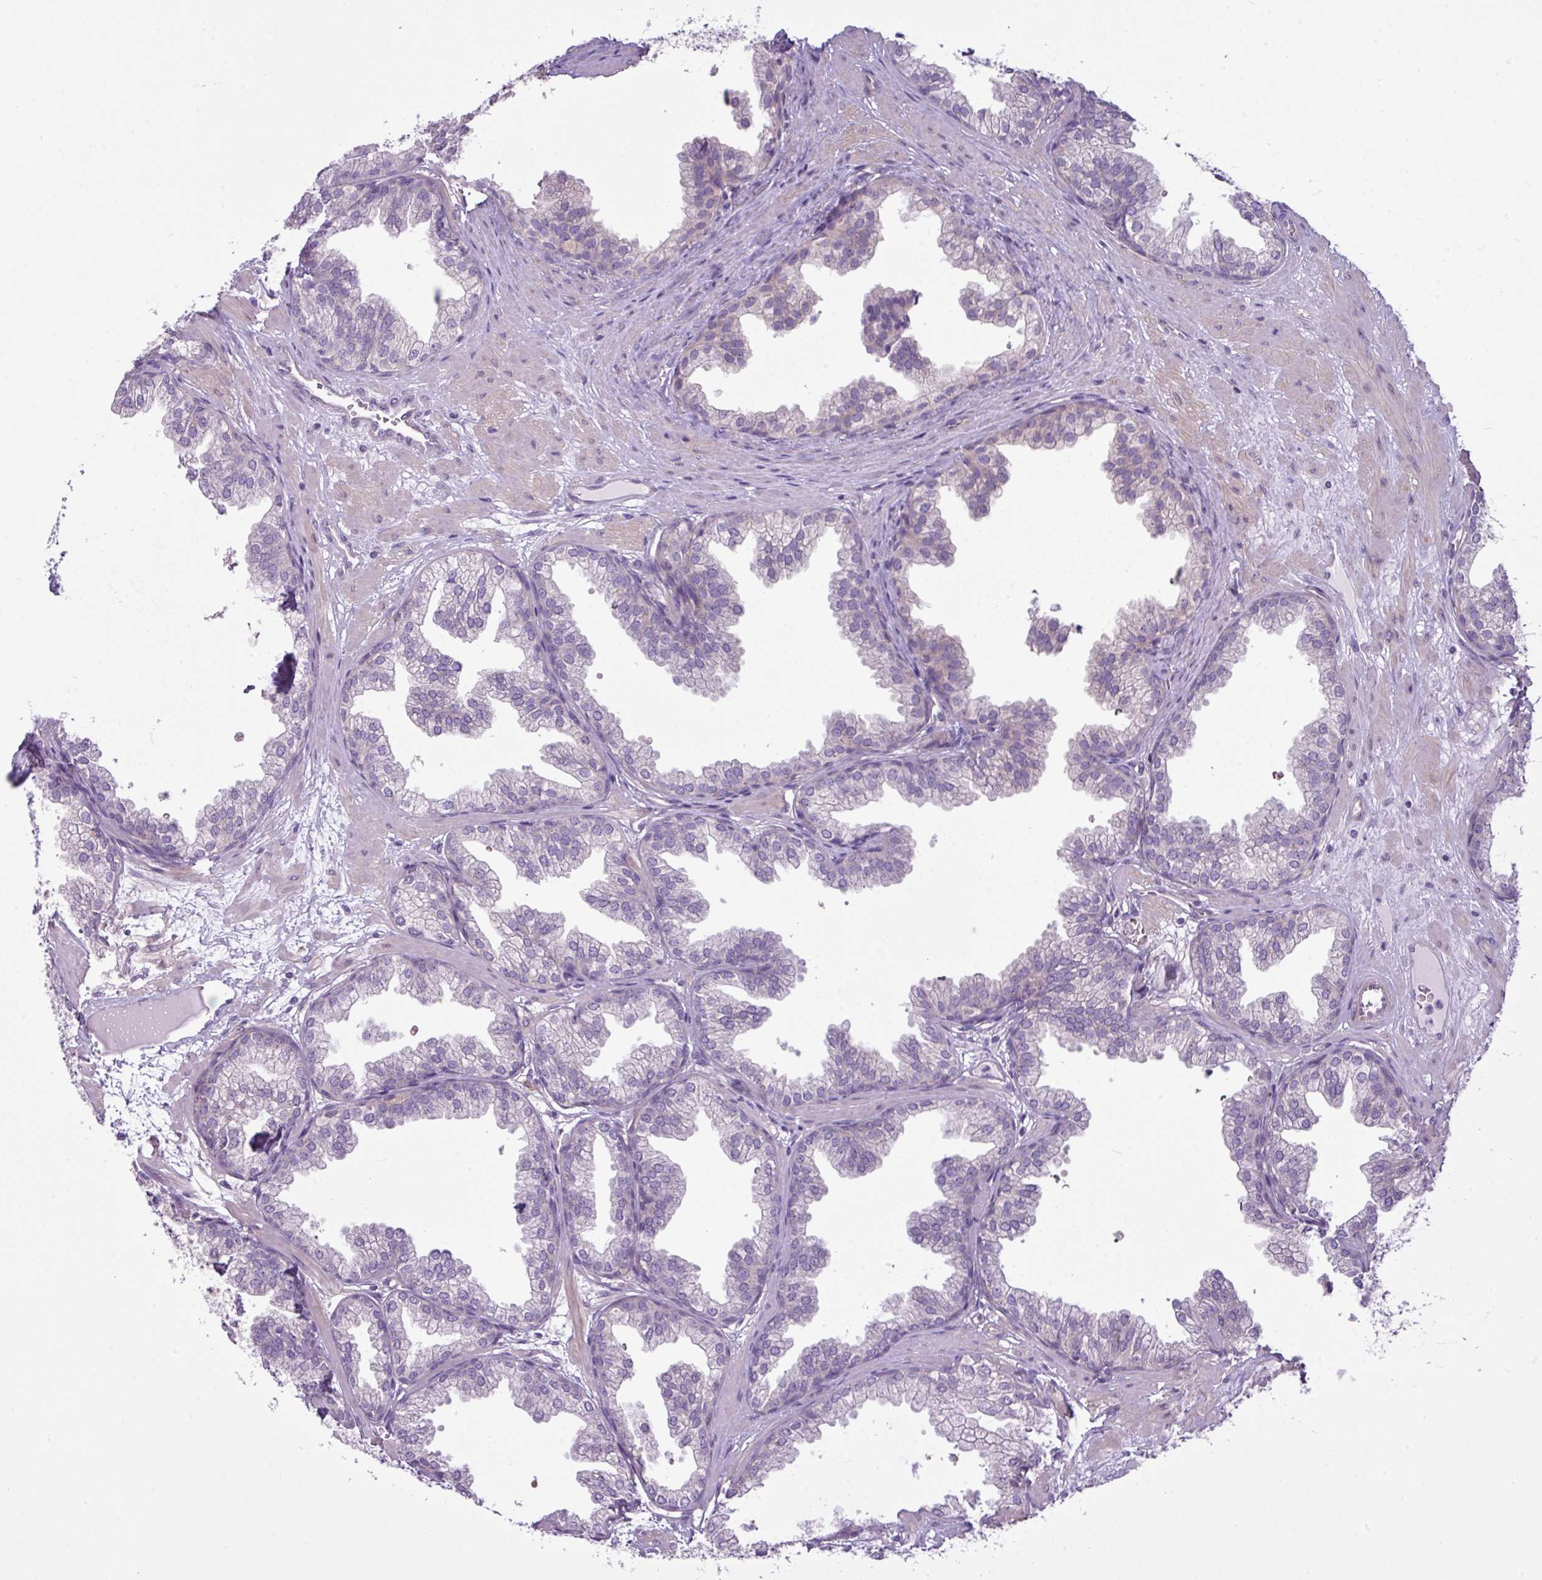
{"staining": {"intensity": "weak", "quantity": "<25%", "location": "cytoplasmic/membranous"}, "tissue": "prostate", "cell_type": "Glandular cells", "image_type": "normal", "snomed": [{"axis": "morphology", "description": "Normal tissue, NOS"}, {"axis": "topography", "description": "Prostate"}], "caption": "Immunohistochemistry (IHC) histopathology image of normal prostate: human prostate stained with DAB reveals no significant protein positivity in glandular cells.", "gene": "CAMK2A", "patient": {"sex": "male", "age": 37}}